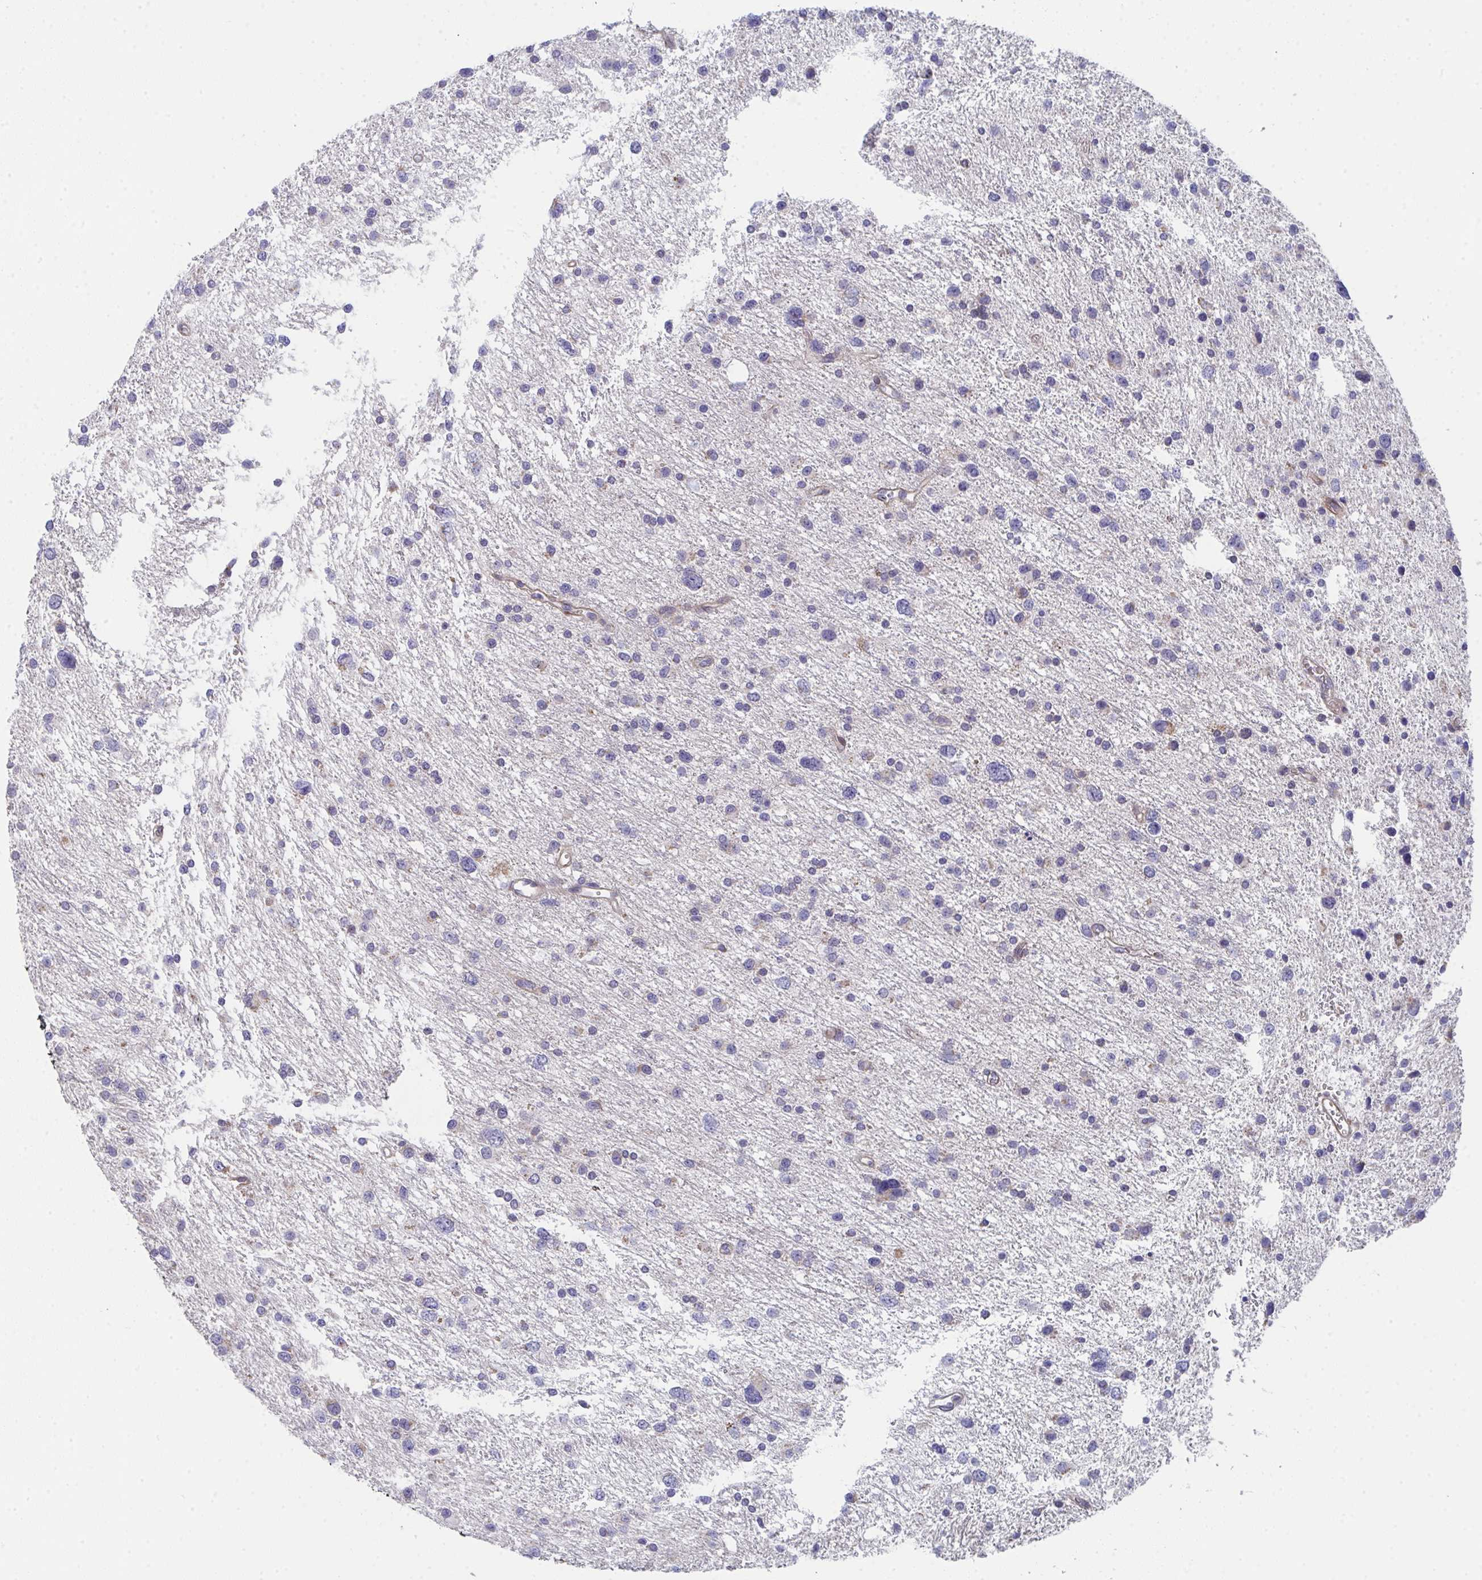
{"staining": {"intensity": "negative", "quantity": "none", "location": "none"}, "tissue": "glioma", "cell_type": "Tumor cells", "image_type": "cancer", "snomed": [{"axis": "morphology", "description": "Glioma, malignant, Low grade"}, {"axis": "topography", "description": "Brain"}], "caption": "Image shows no significant protein positivity in tumor cells of low-grade glioma (malignant).", "gene": "VWDE", "patient": {"sex": "female", "age": 55}}